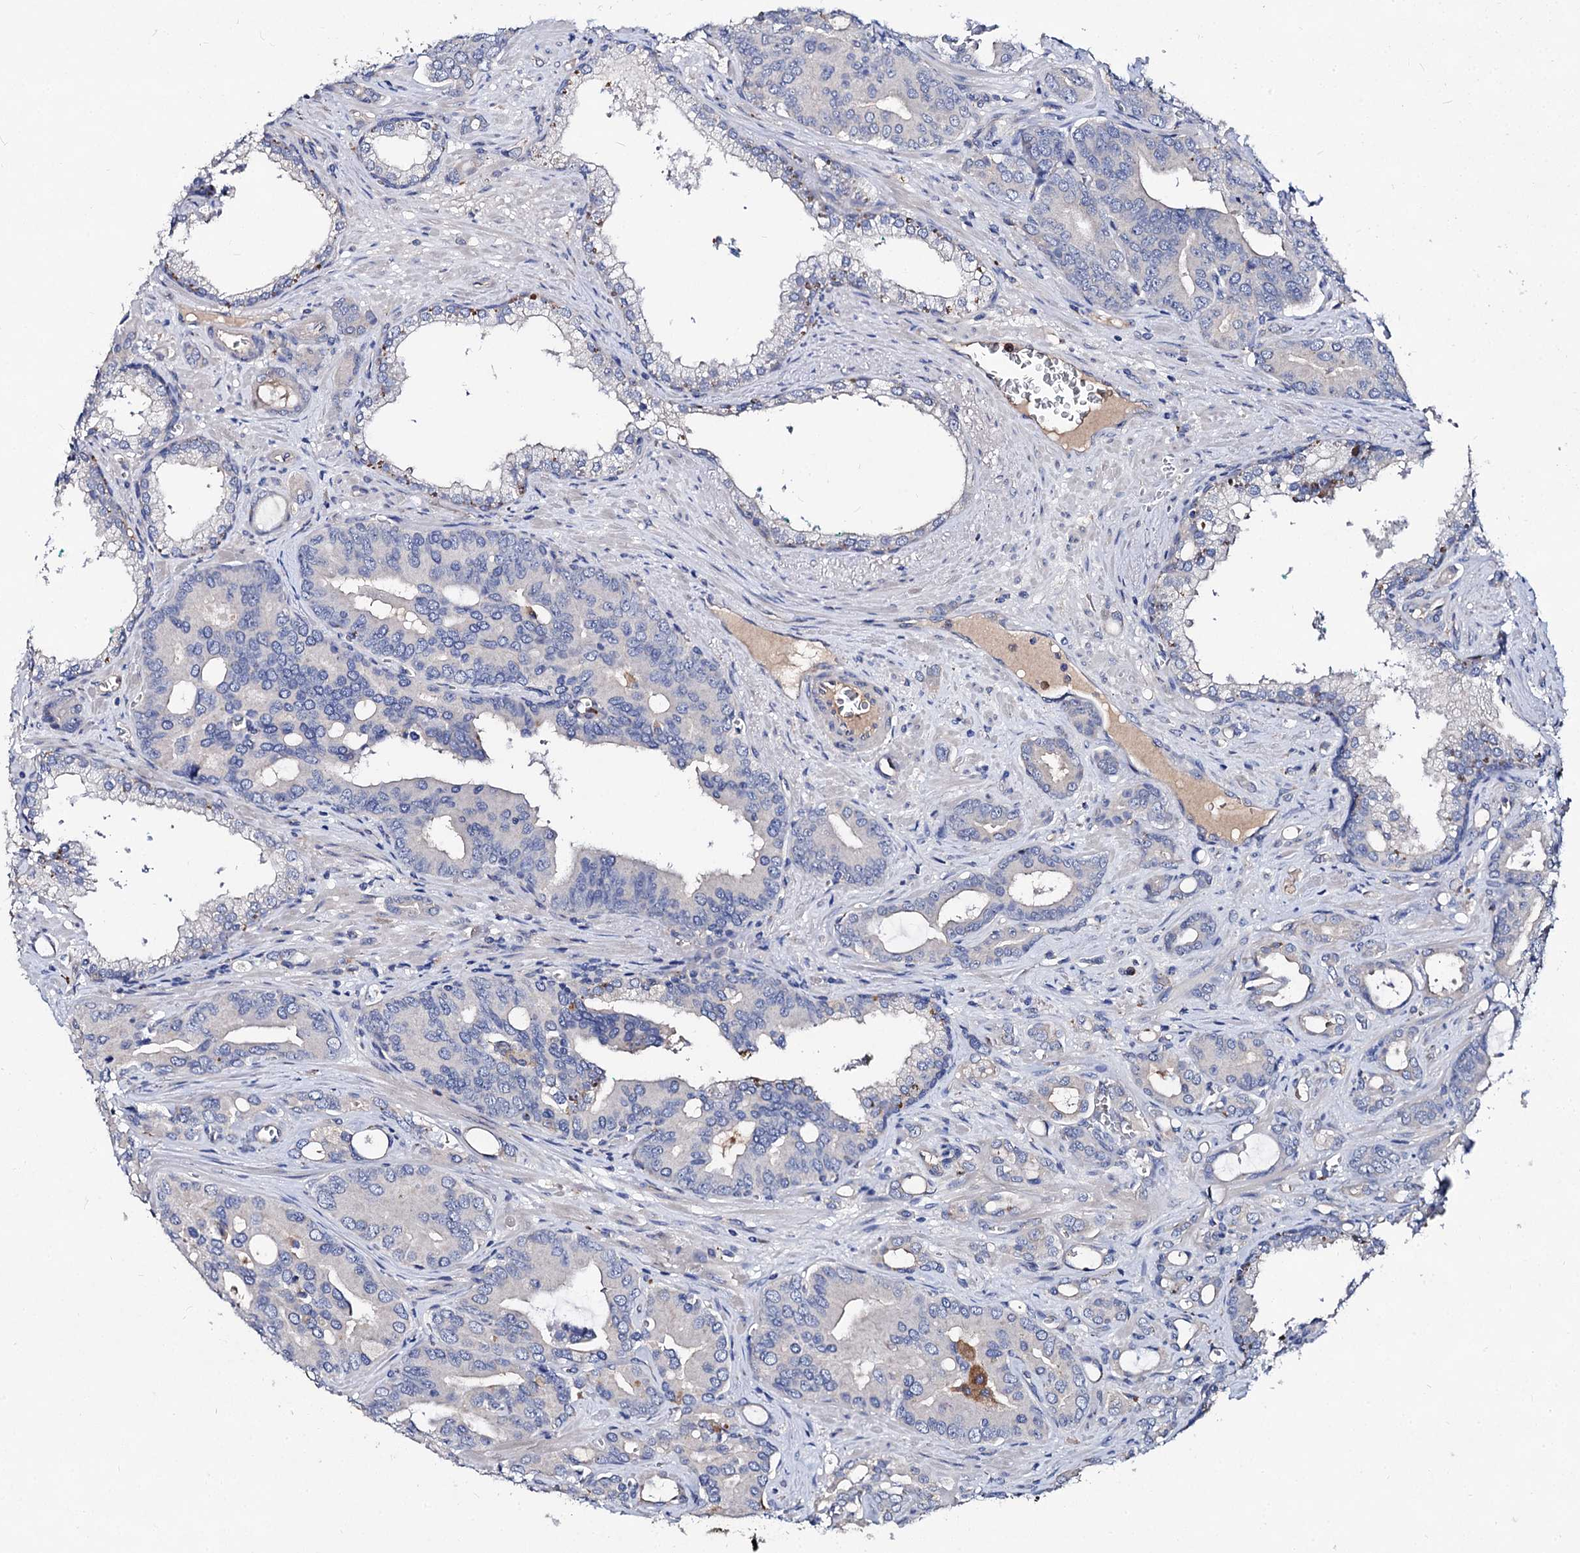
{"staining": {"intensity": "negative", "quantity": "none", "location": "none"}, "tissue": "prostate cancer", "cell_type": "Tumor cells", "image_type": "cancer", "snomed": [{"axis": "morphology", "description": "Adenocarcinoma, High grade"}, {"axis": "topography", "description": "Prostate"}], "caption": "The IHC photomicrograph has no significant positivity in tumor cells of prostate cancer tissue. Brightfield microscopy of immunohistochemistry (IHC) stained with DAB (brown) and hematoxylin (blue), captured at high magnification.", "gene": "HVCN1", "patient": {"sex": "male", "age": 72}}